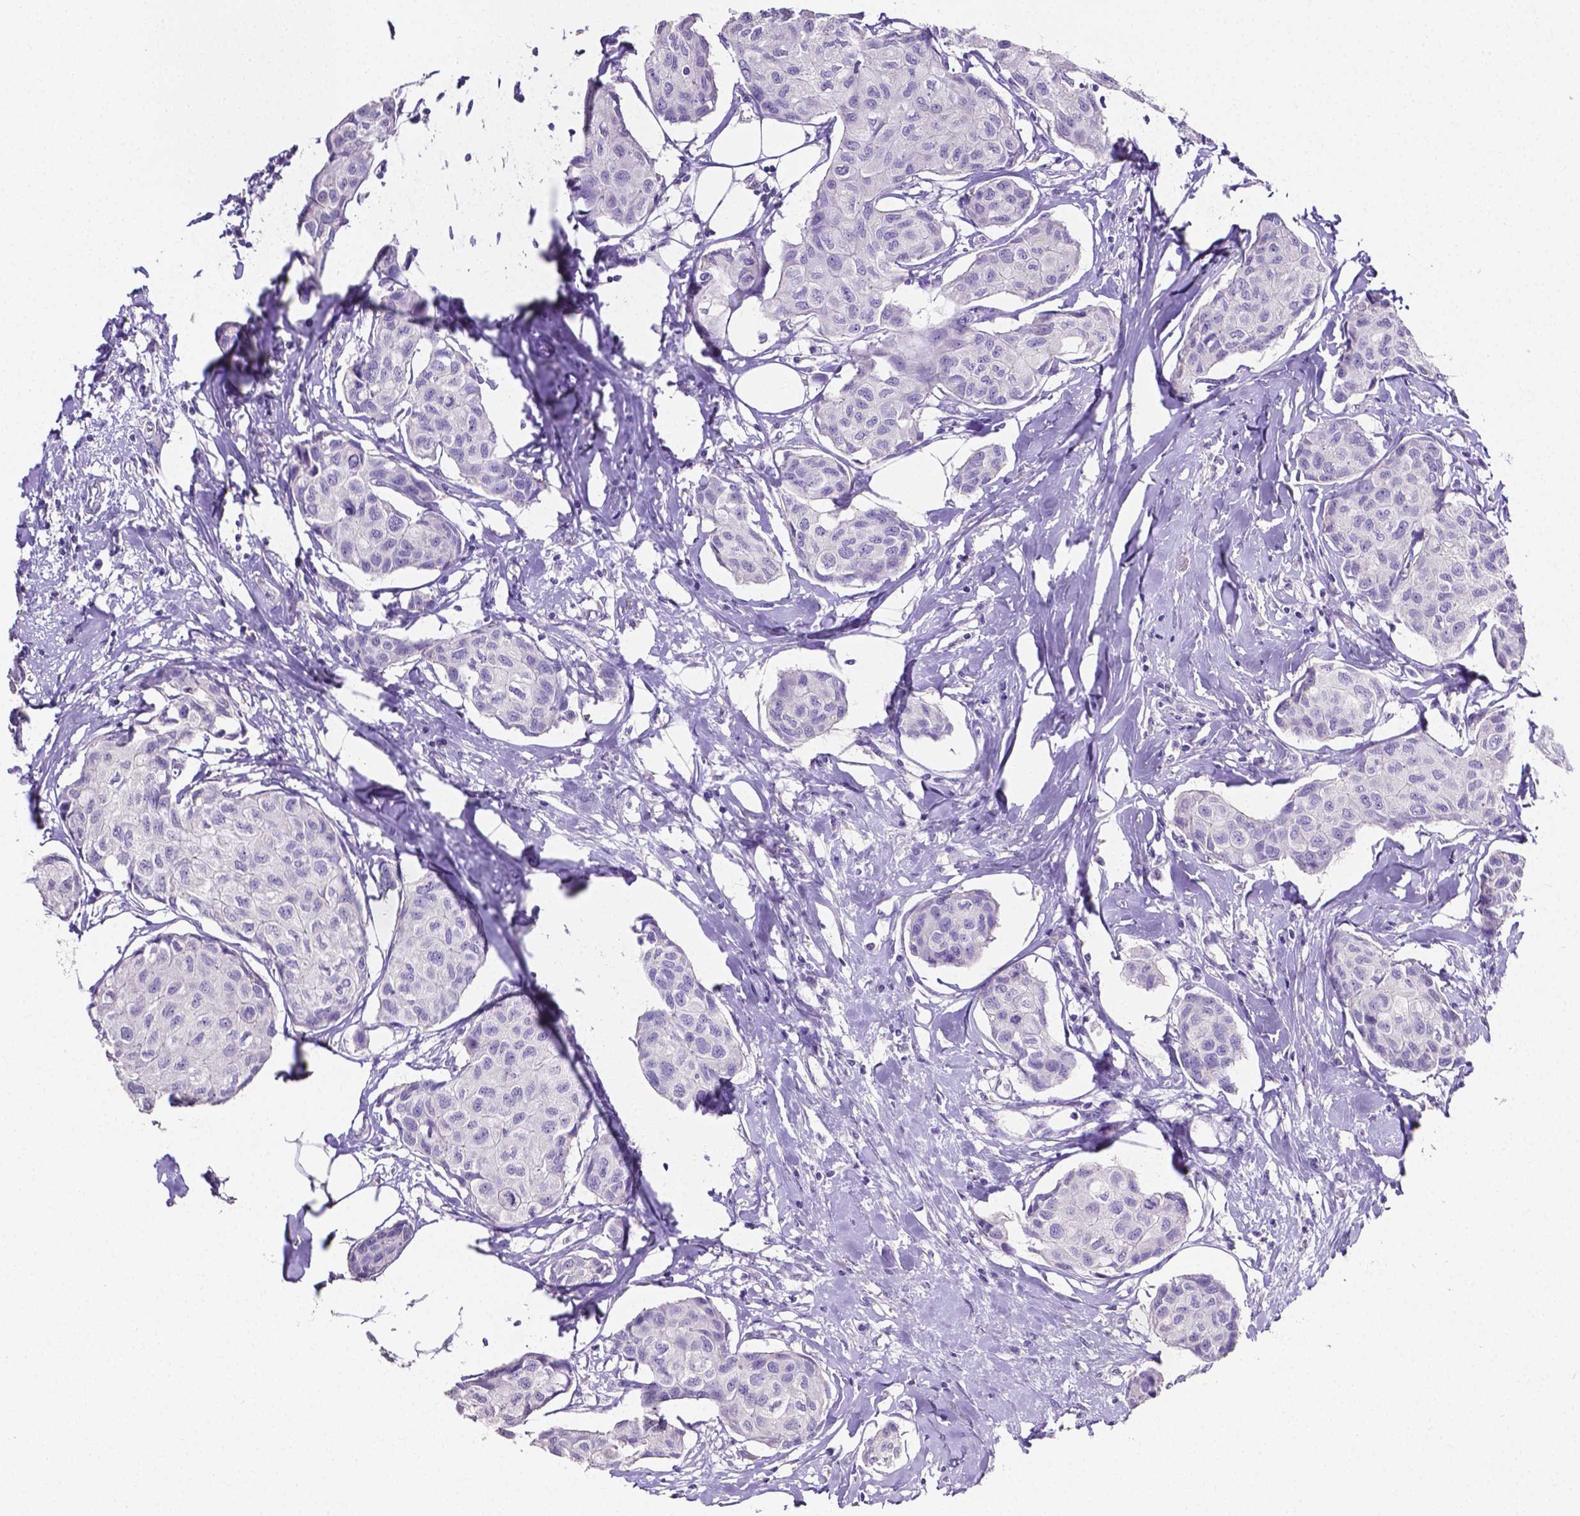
{"staining": {"intensity": "negative", "quantity": "none", "location": "none"}, "tissue": "breast cancer", "cell_type": "Tumor cells", "image_type": "cancer", "snomed": [{"axis": "morphology", "description": "Duct carcinoma"}, {"axis": "topography", "description": "Breast"}], "caption": "Breast cancer (invasive ductal carcinoma) stained for a protein using IHC shows no positivity tumor cells.", "gene": "SLC22A2", "patient": {"sex": "female", "age": 80}}